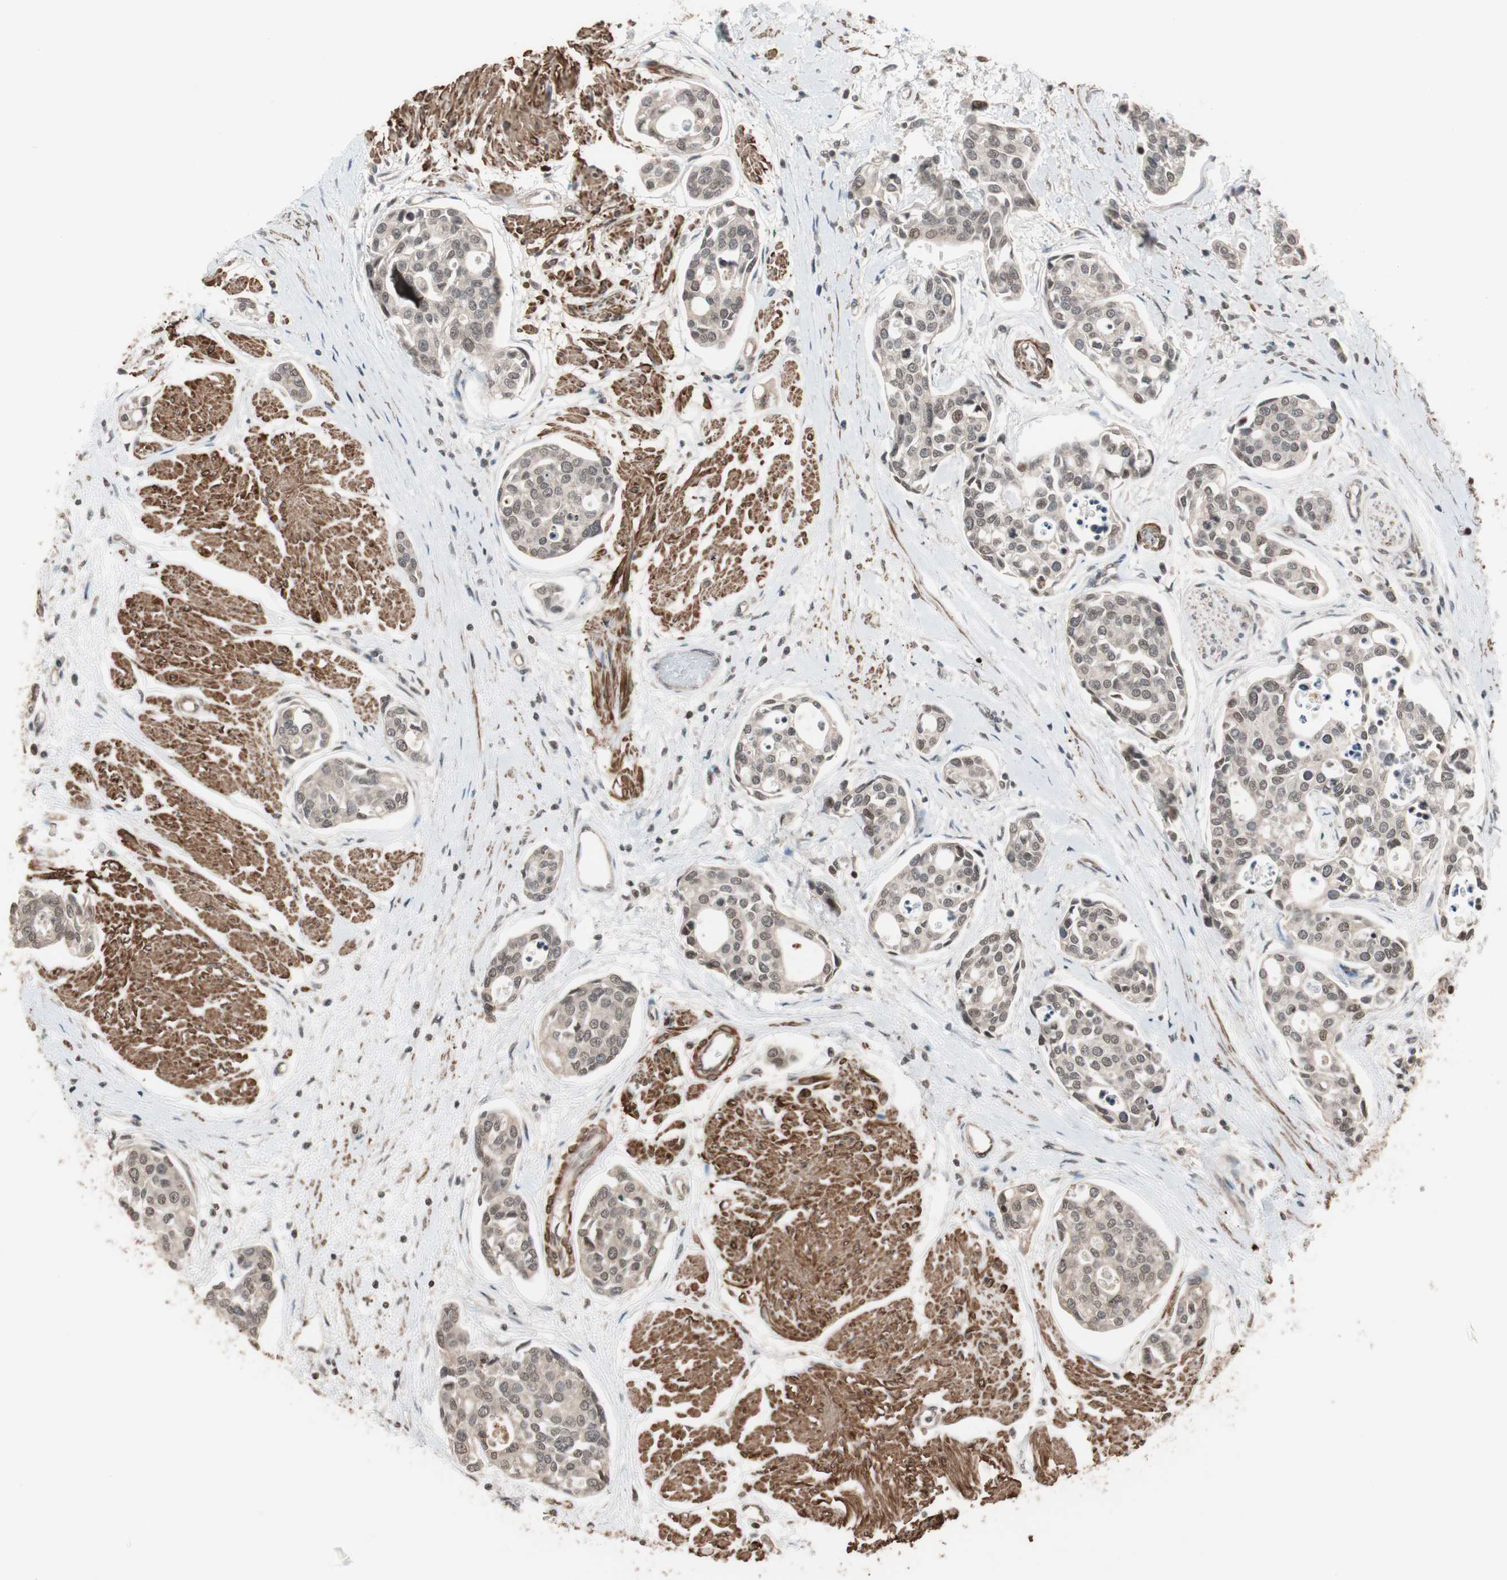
{"staining": {"intensity": "weak", "quantity": "25%-75%", "location": "cytoplasmic/membranous"}, "tissue": "urothelial cancer", "cell_type": "Tumor cells", "image_type": "cancer", "snomed": [{"axis": "morphology", "description": "Urothelial carcinoma, High grade"}, {"axis": "topography", "description": "Urinary bladder"}], "caption": "Brown immunohistochemical staining in urothelial carcinoma (high-grade) shows weak cytoplasmic/membranous positivity in approximately 25%-75% of tumor cells.", "gene": "DRAP1", "patient": {"sex": "male", "age": 78}}